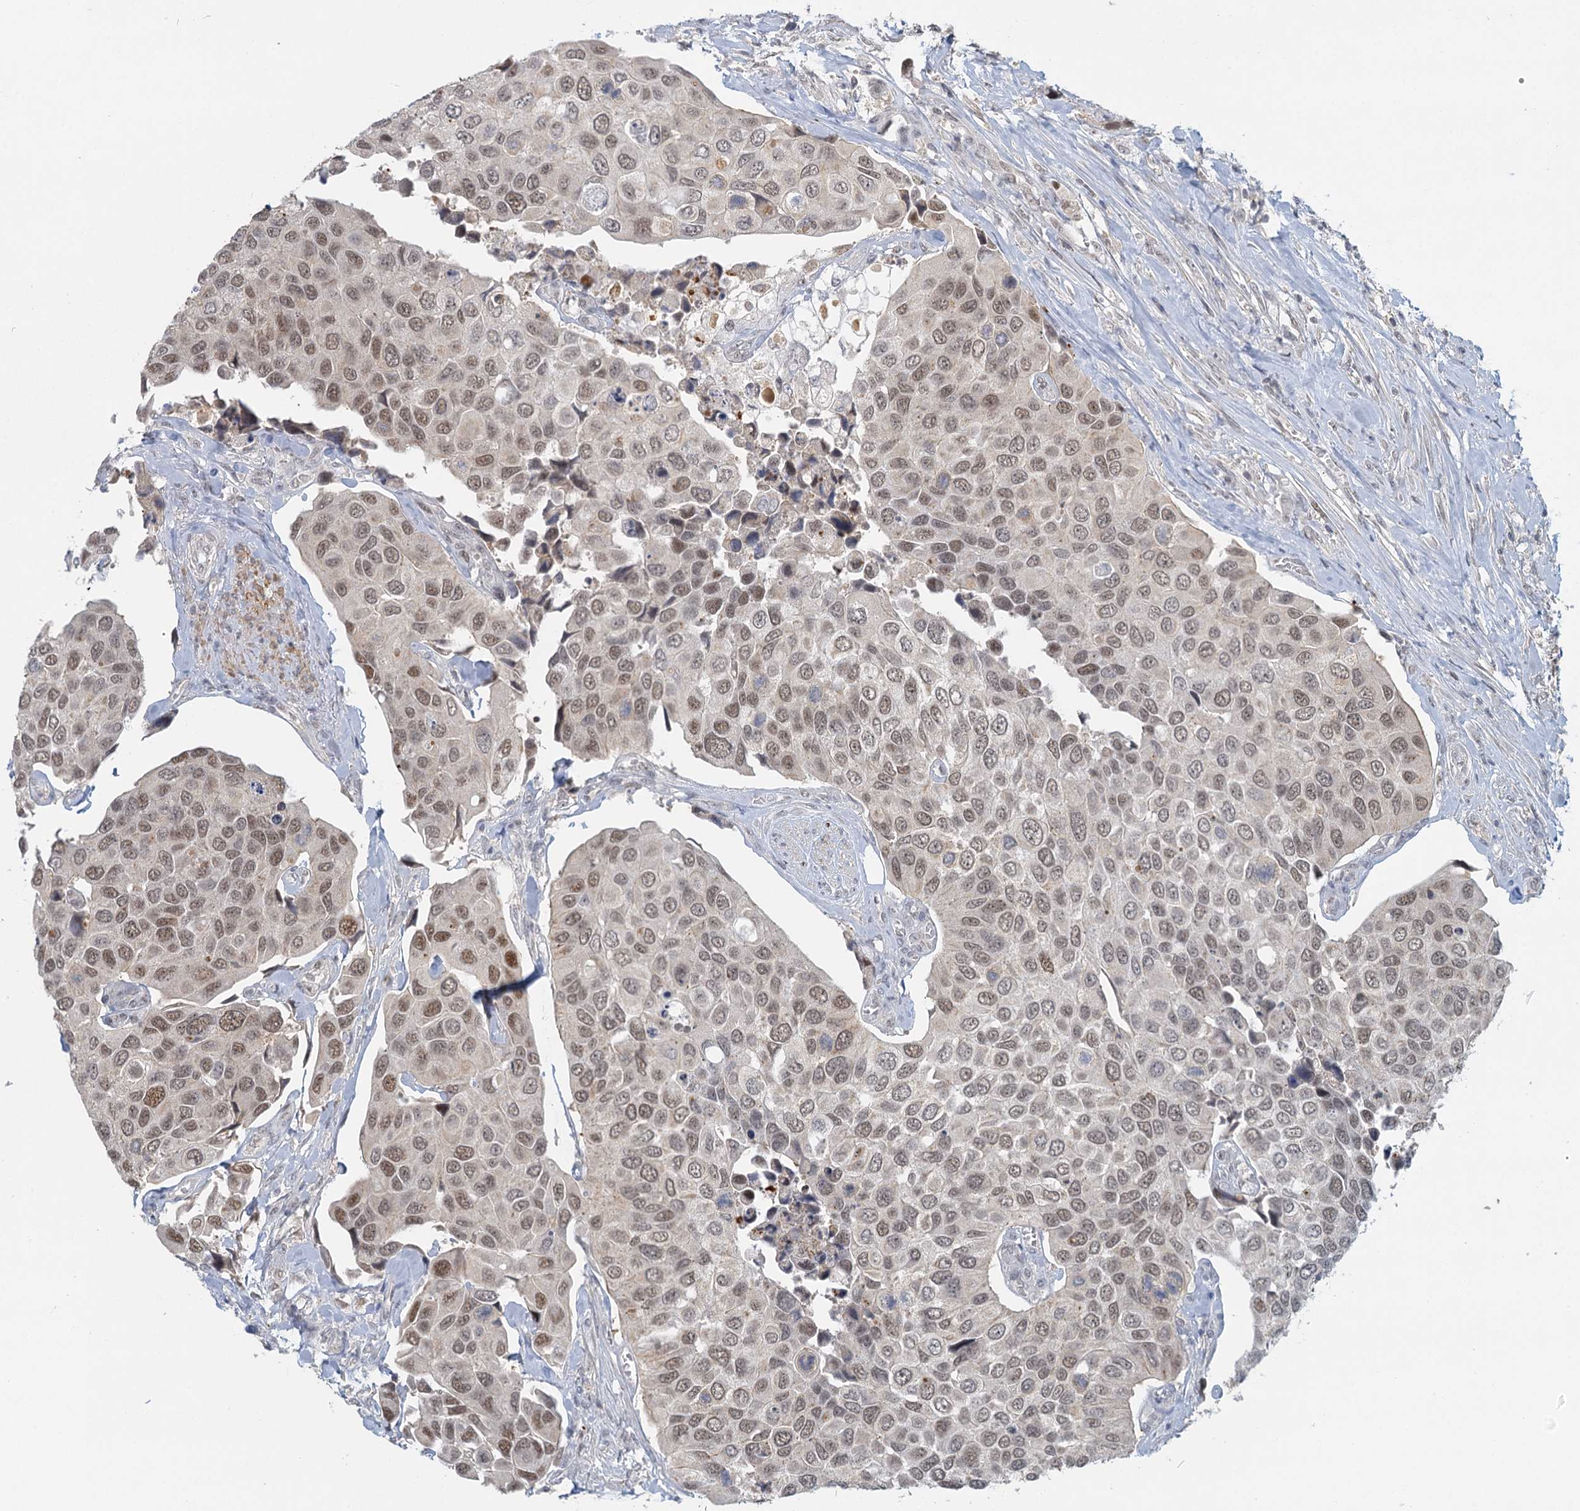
{"staining": {"intensity": "moderate", "quantity": ">75%", "location": "nuclear"}, "tissue": "urothelial cancer", "cell_type": "Tumor cells", "image_type": "cancer", "snomed": [{"axis": "morphology", "description": "Urothelial carcinoma, High grade"}, {"axis": "topography", "description": "Urinary bladder"}], "caption": "Immunohistochemistry (IHC) histopathology image of neoplastic tissue: human urothelial carcinoma (high-grade) stained using immunohistochemistry (IHC) exhibits medium levels of moderate protein expression localized specifically in the nuclear of tumor cells, appearing as a nuclear brown color.", "gene": "GPATCH11", "patient": {"sex": "male", "age": 74}}